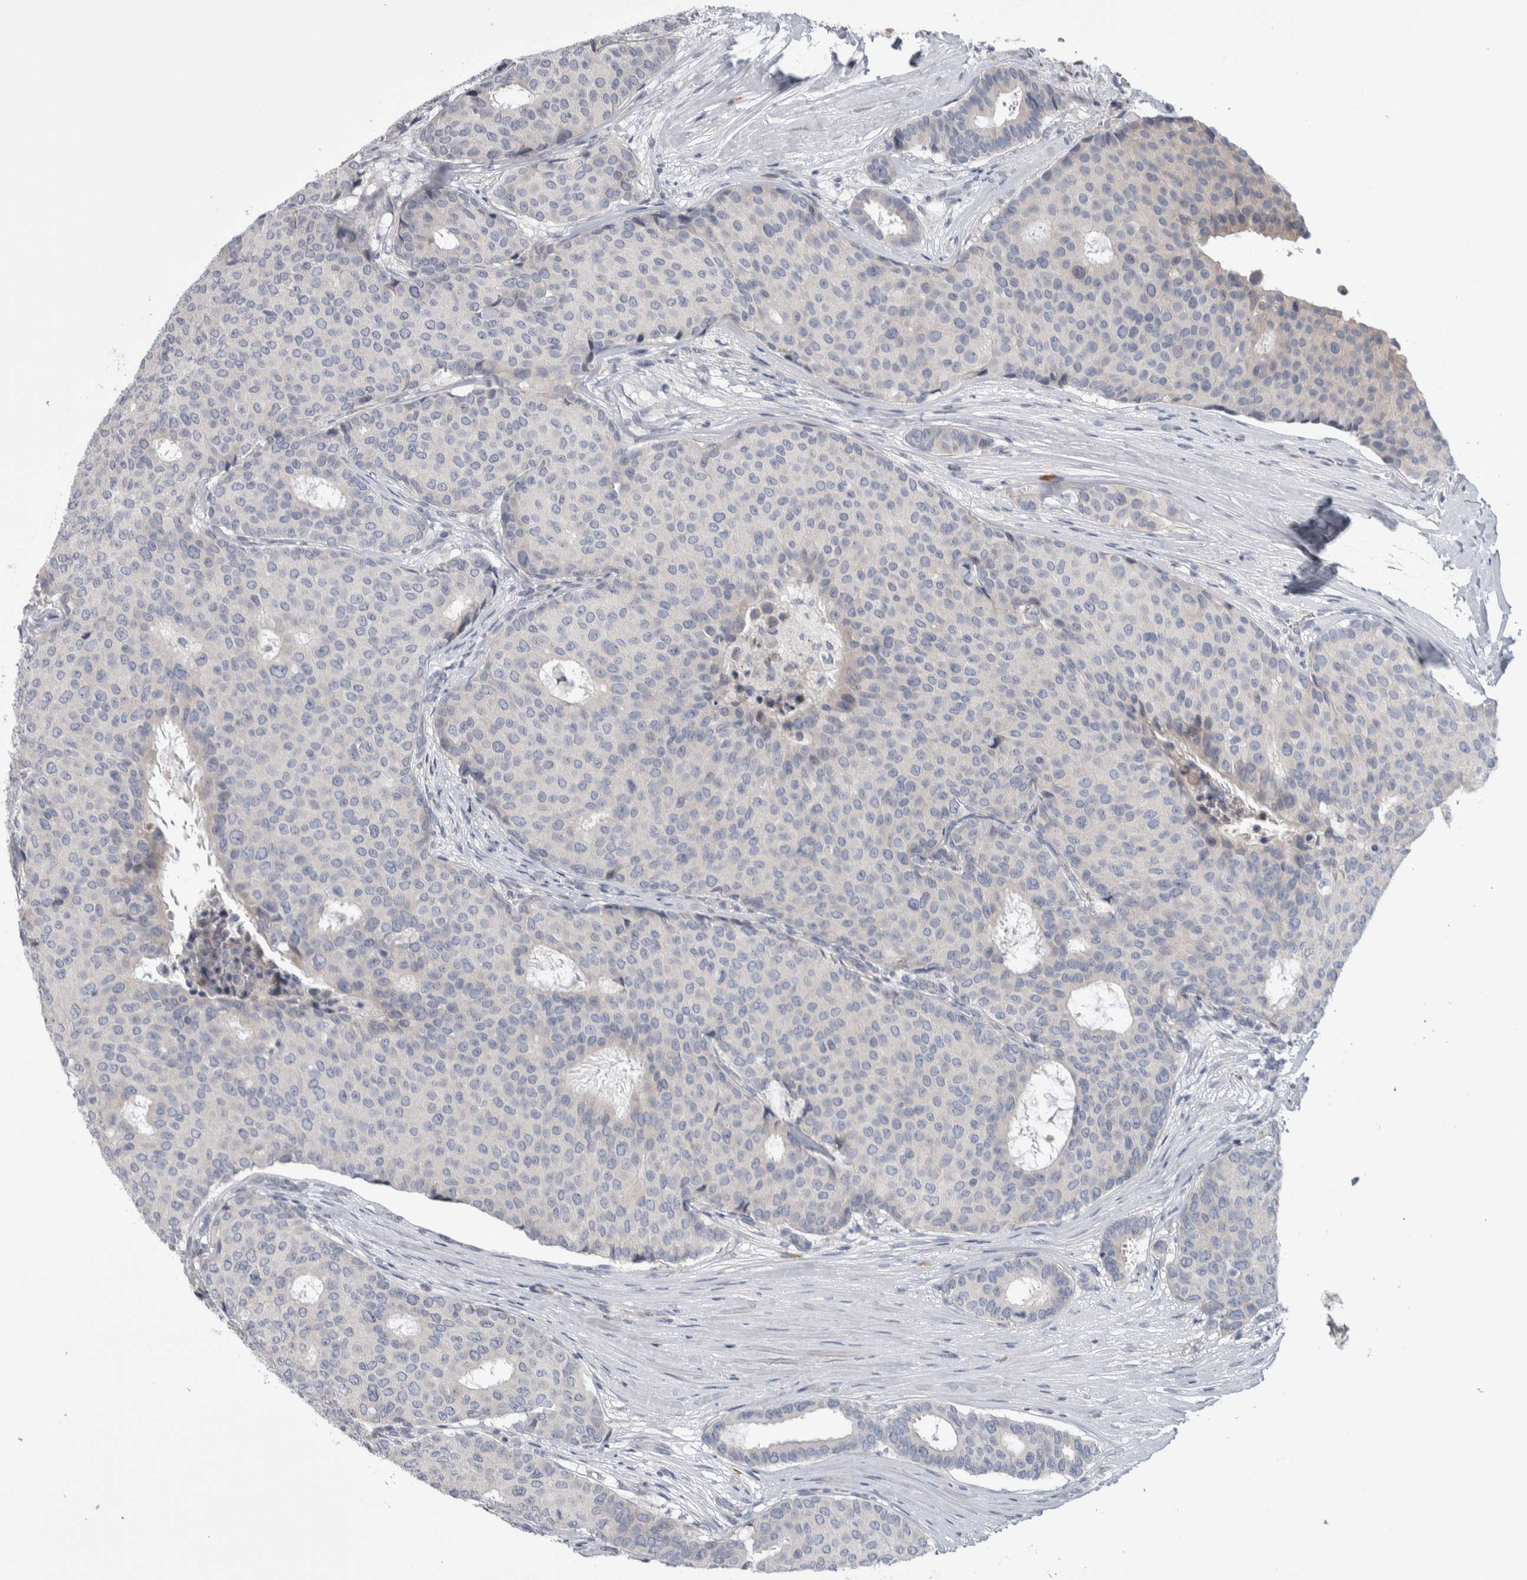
{"staining": {"intensity": "negative", "quantity": "none", "location": "none"}, "tissue": "breast cancer", "cell_type": "Tumor cells", "image_type": "cancer", "snomed": [{"axis": "morphology", "description": "Duct carcinoma"}, {"axis": "topography", "description": "Breast"}], "caption": "Immunohistochemistry (IHC) of breast cancer exhibits no staining in tumor cells.", "gene": "IBTK", "patient": {"sex": "female", "age": 75}}